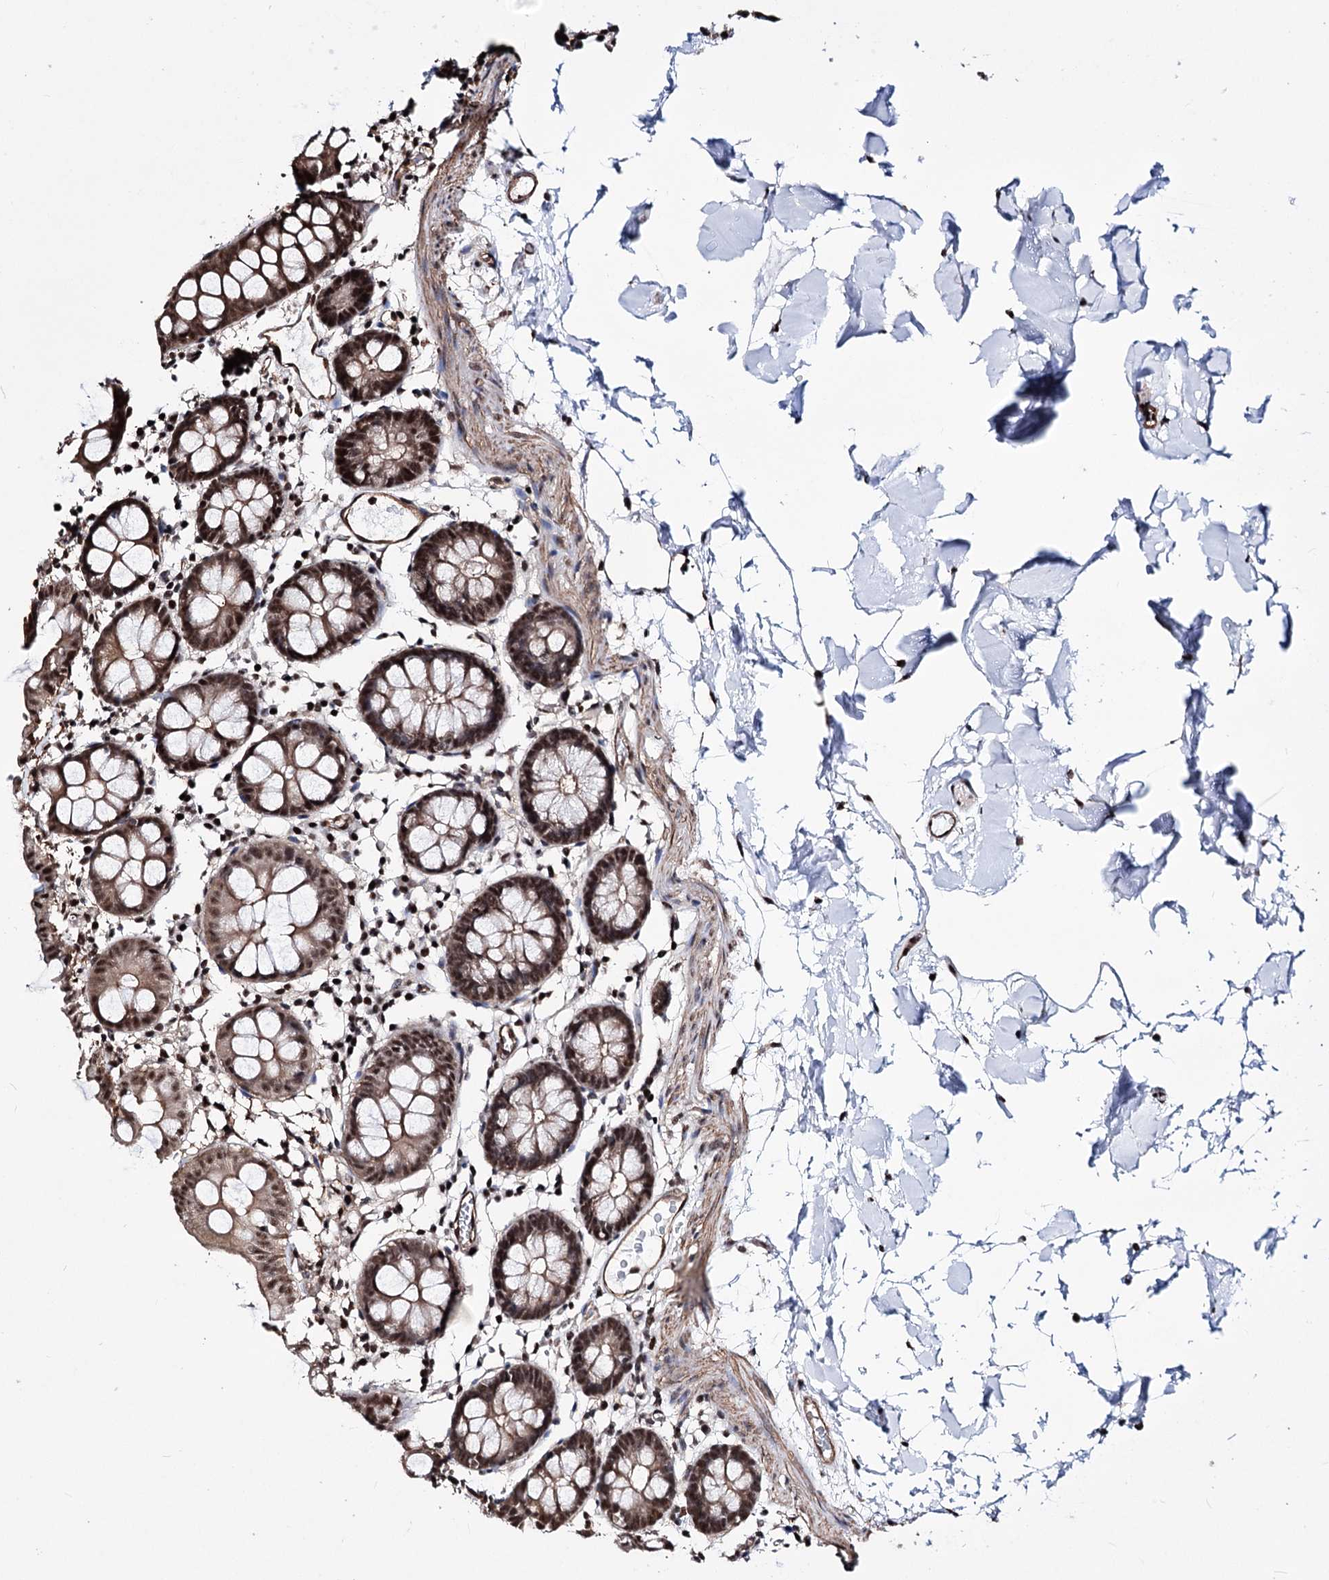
{"staining": {"intensity": "negative", "quantity": "none", "location": "none"}, "tissue": "colon", "cell_type": "Endothelial cells", "image_type": "normal", "snomed": [{"axis": "morphology", "description": "Normal tissue, NOS"}, {"axis": "topography", "description": "Colon"}], "caption": "This is a micrograph of IHC staining of unremarkable colon, which shows no staining in endothelial cells.", "gene": "CHMP7", "patient": {"sex": "male", "age": 75}}